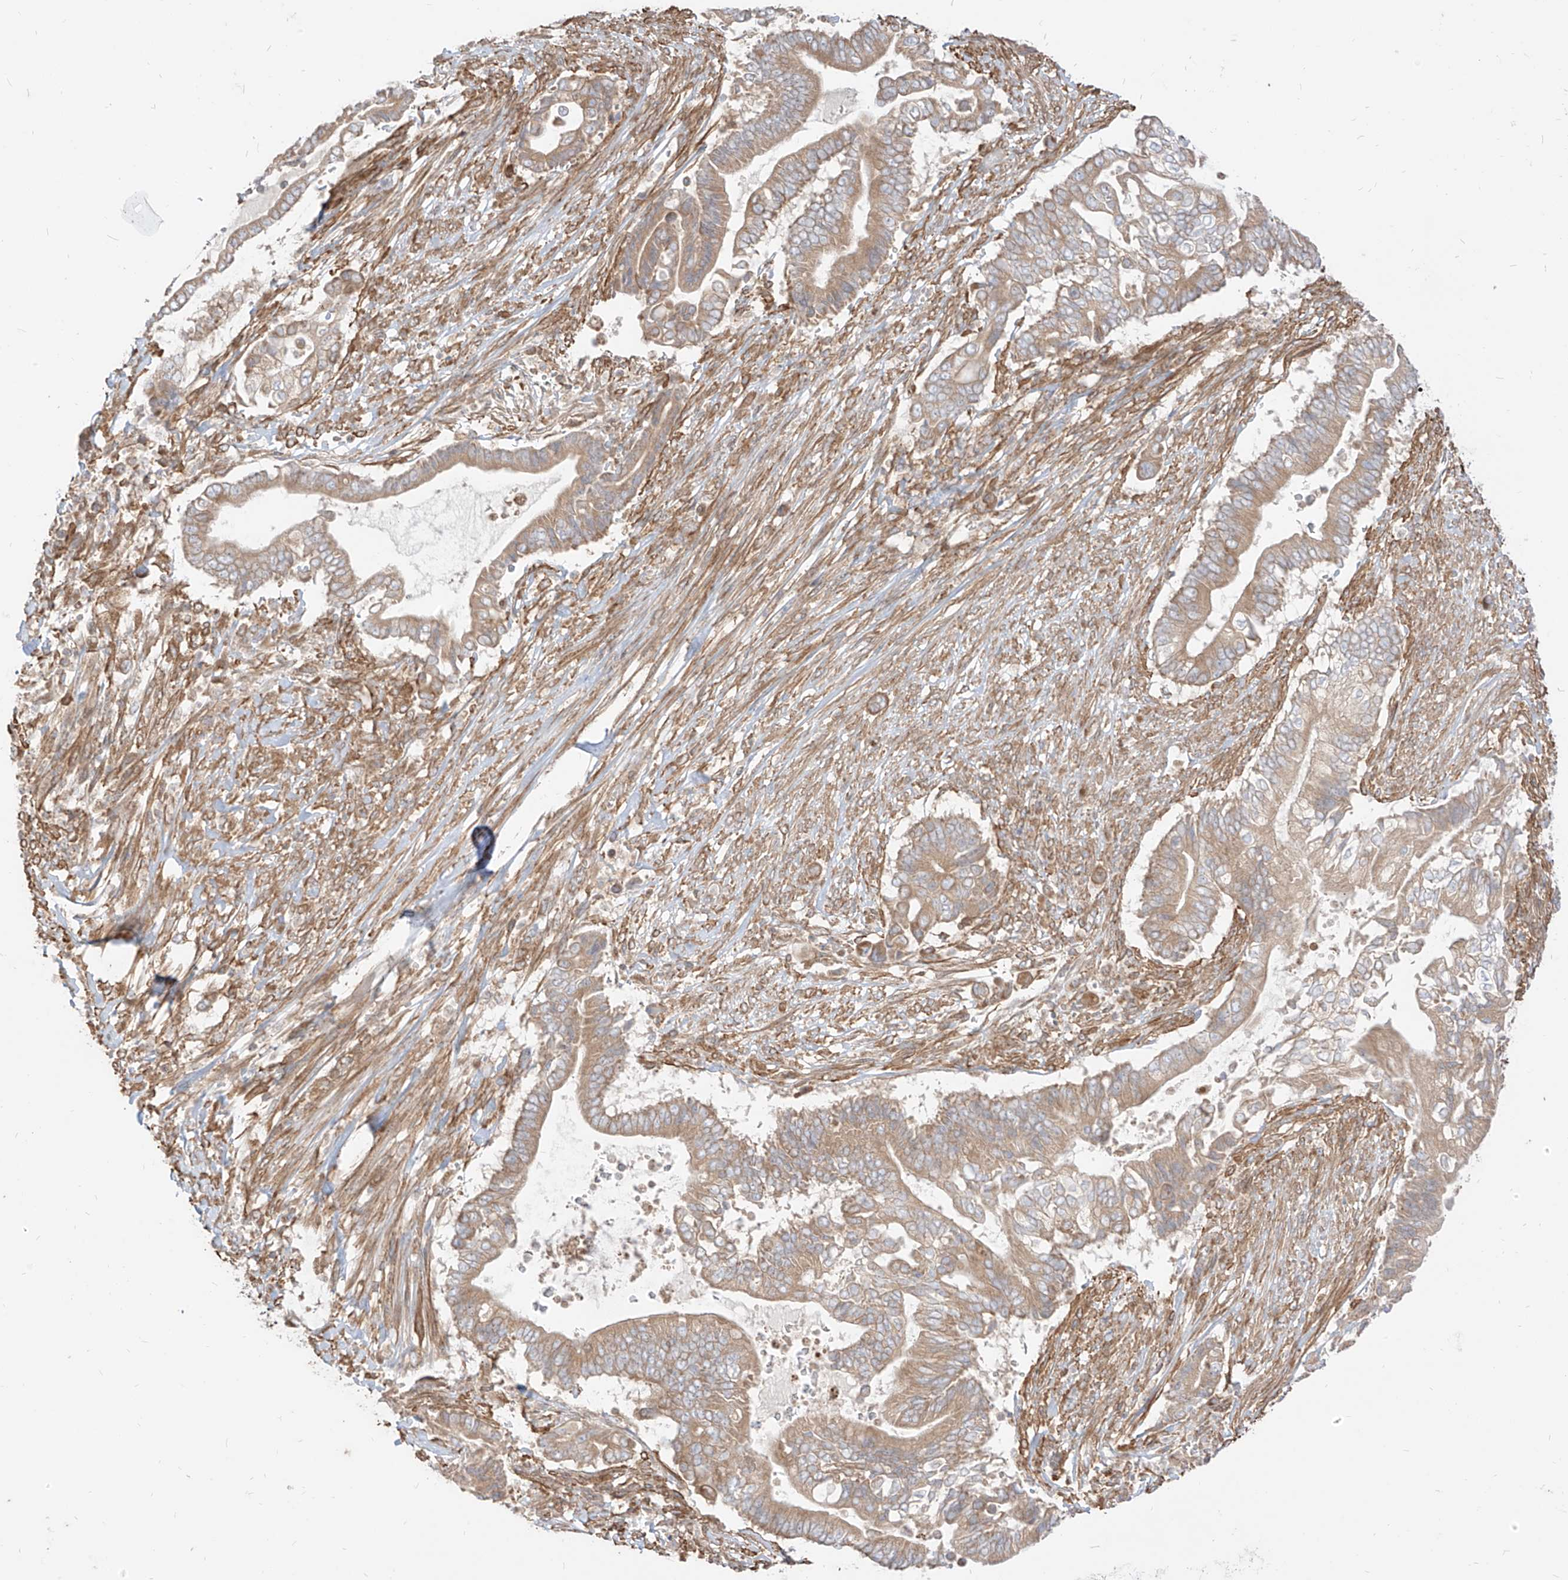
{"staining": {"intensity": "weak", "quantity": ">75%", "location": "cytoplasmic/membranous"}, "tissue": "pancreatic cancer", "cell_type": "Tumor cells", "image_type": "cancer", "snomed": [{"axis": "morphology", "description": "Adenocarcinoma, NOS"}, {"axis": "topography", "description": "Pancreas"}], "caption": "A high-resolution micrograph shows immunohistochemistry (IHC) staining of adenocarcinoma (pancreatic), which displays weak cytoplasmic/membranous expression in about >75% of tumor cells.", "gene": "PLCL1", "patient": {"sex": "male", "age": 68}}